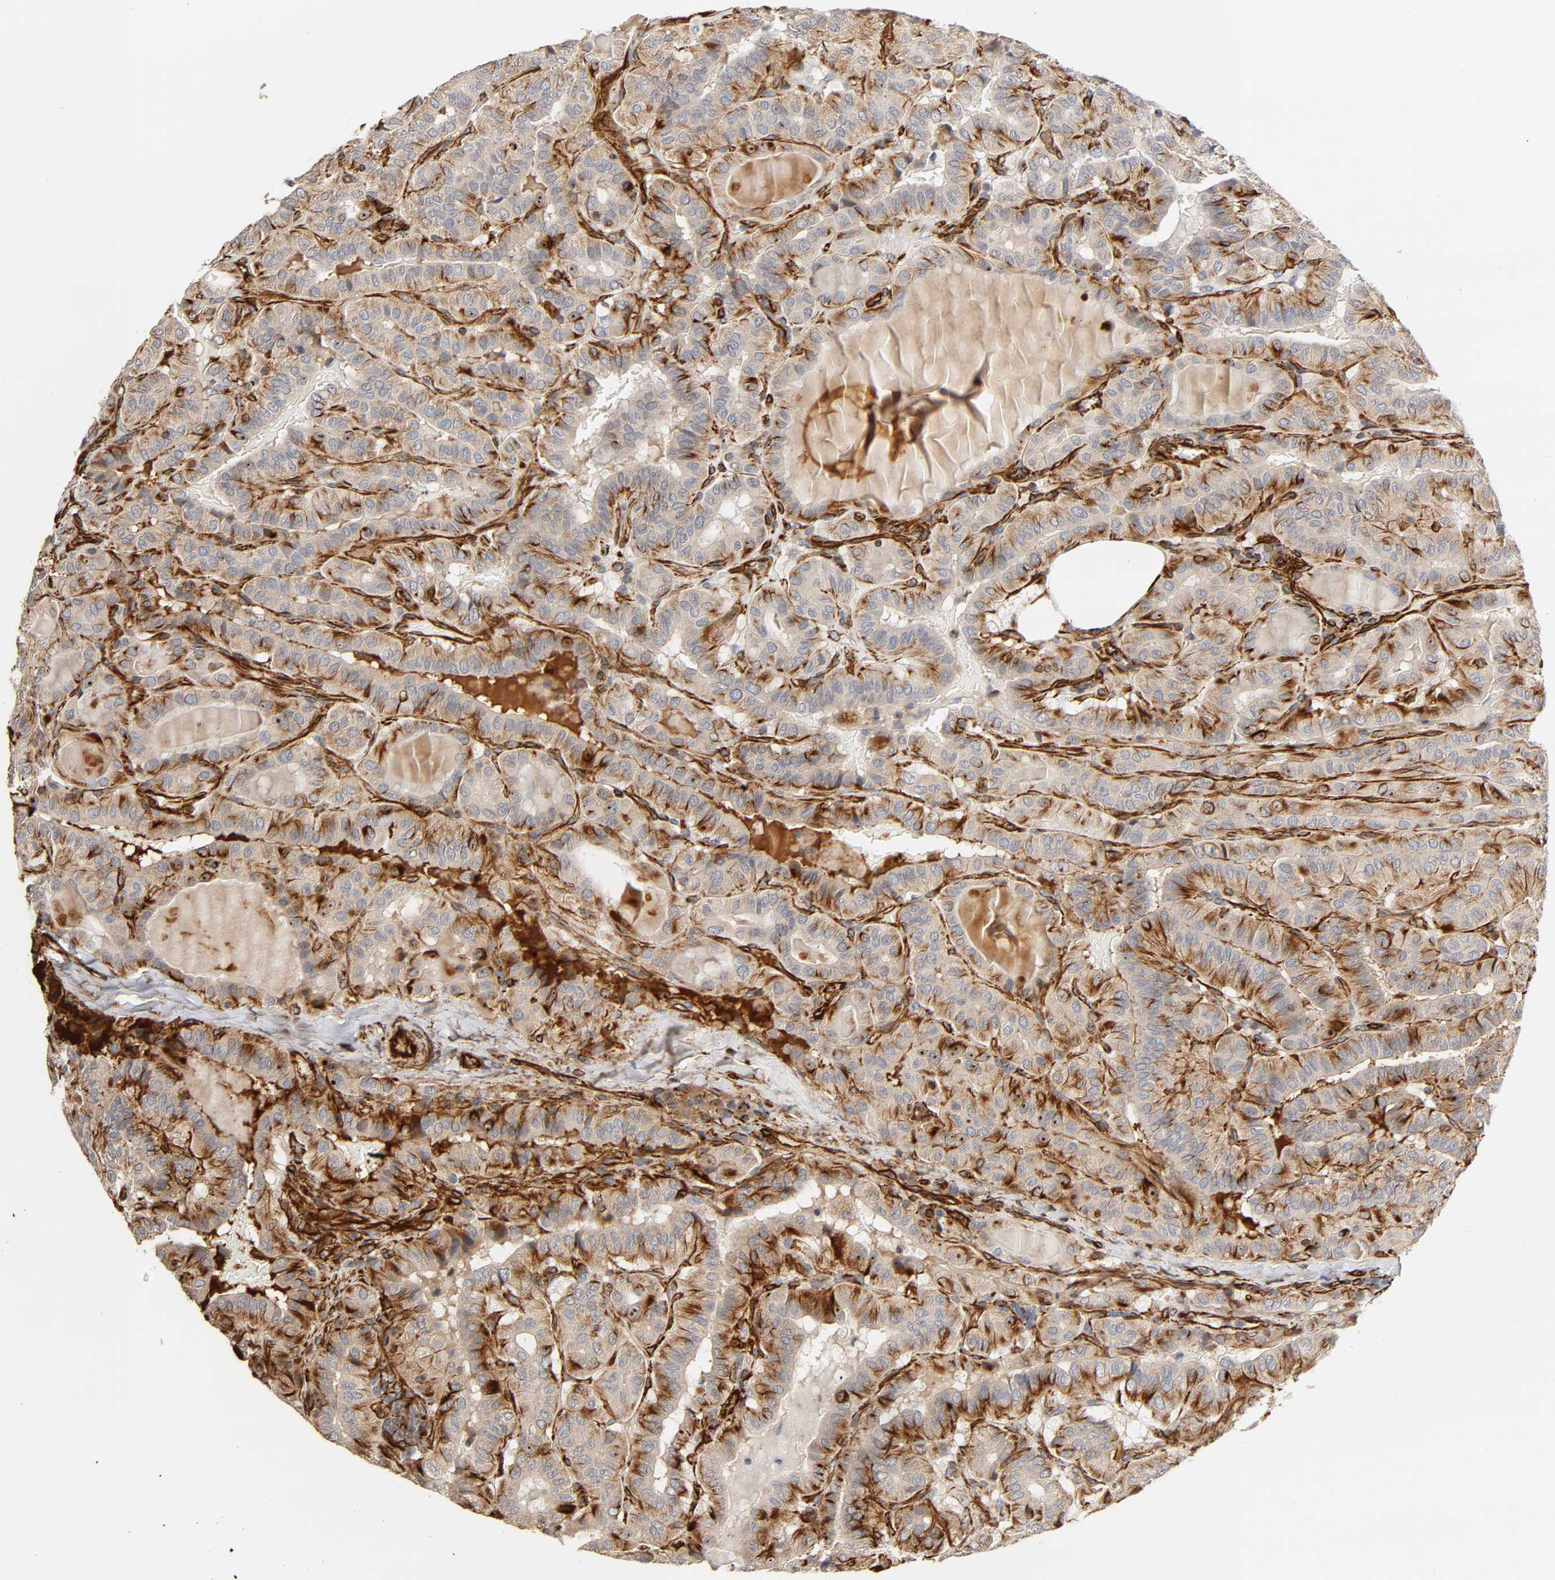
{"staining": {"intensity": "strong", "quantity": ">75%", "location": "cytoplasmic/membranous"}, "tissue": "thyroid cancer", "cell_type": "Tumor cells", "image_type": "cancer", "snomed": [{"axis": "morphology", "description": "Papillary adenocarcinoma, NOS"}, {"axis": "topography", "description": "Thyroid gland"}], "caption": "DAB (3,3'-diaminobenzidine) immunohistochemical staining of human papillary adenocarcinoma (thyroid) exhibits strong cytoplasmic/membranous protein staining in about >75% of tumor cells. The staining was performed using DAB to visualize the protein expression in brown, while the nuclei were stained in blue with hematoxylin (Magnification: 20x).", "gene": "FAM118A", "patient": {"sex": "male", "age": 77}}